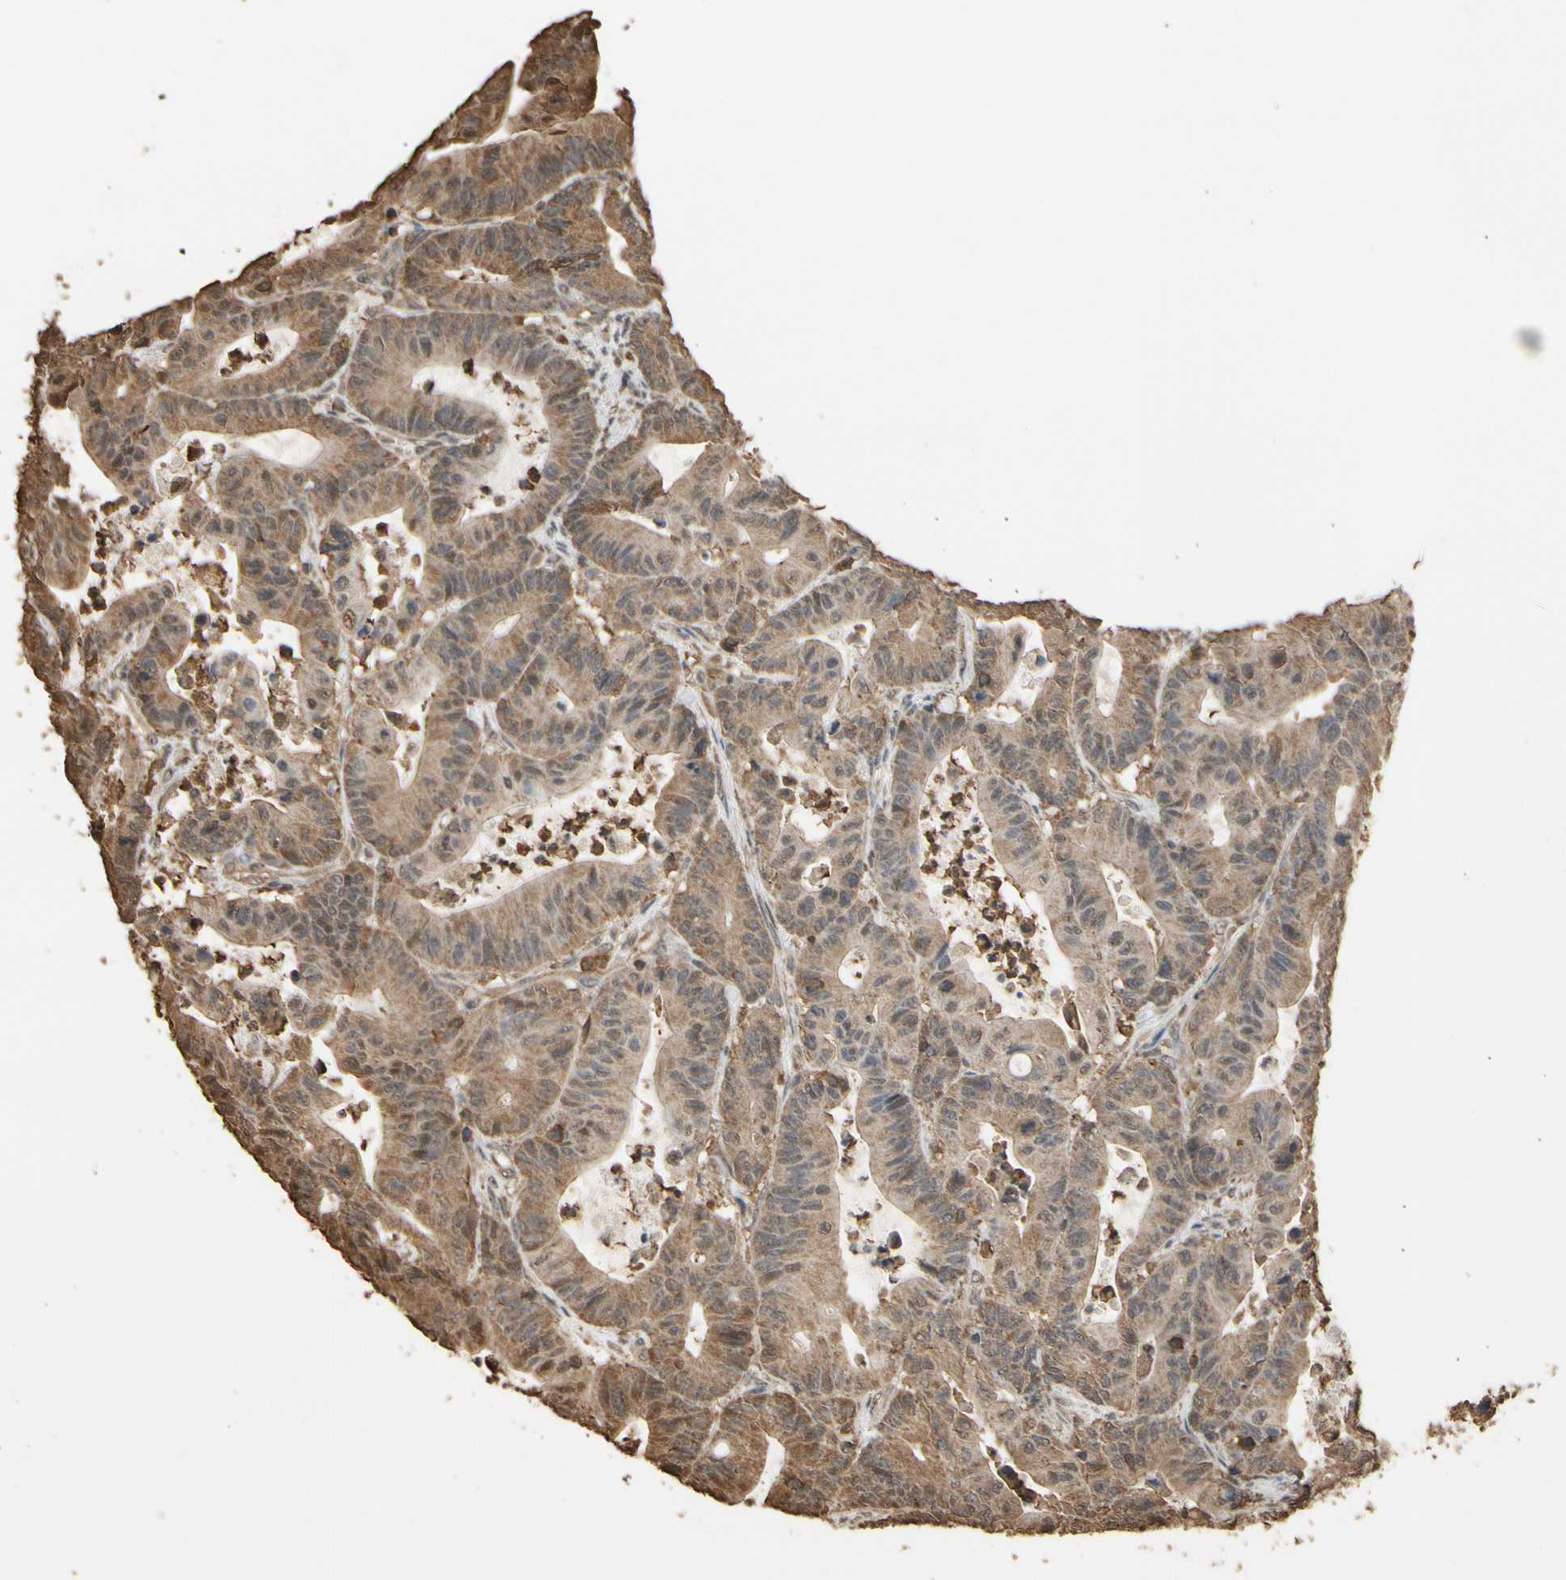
{"staining": {"intensity": "moderate", "quantity": ">75%", "location": "cytoplasmic/membranous"}, "tissue": "colorectal cancer", "cell_type": "Tumor cells", "image_type": "cancer", "snomed": [{"axis": "morphology", "description": "Adenocarcinoma, NOS"}, {"axis": "topography", "description": "Colon"}], "caption": "Immunohistochemical staining of human colorectal adenocarcinoma demonstrates moderate cytoplasmic/membranous protein expression in approximately >75% of tumor cells. (IHC, brightfield microscopy, high magnification).", "gene": "TNFSF13B", "patient": {"sex": "female", "age": 84}}